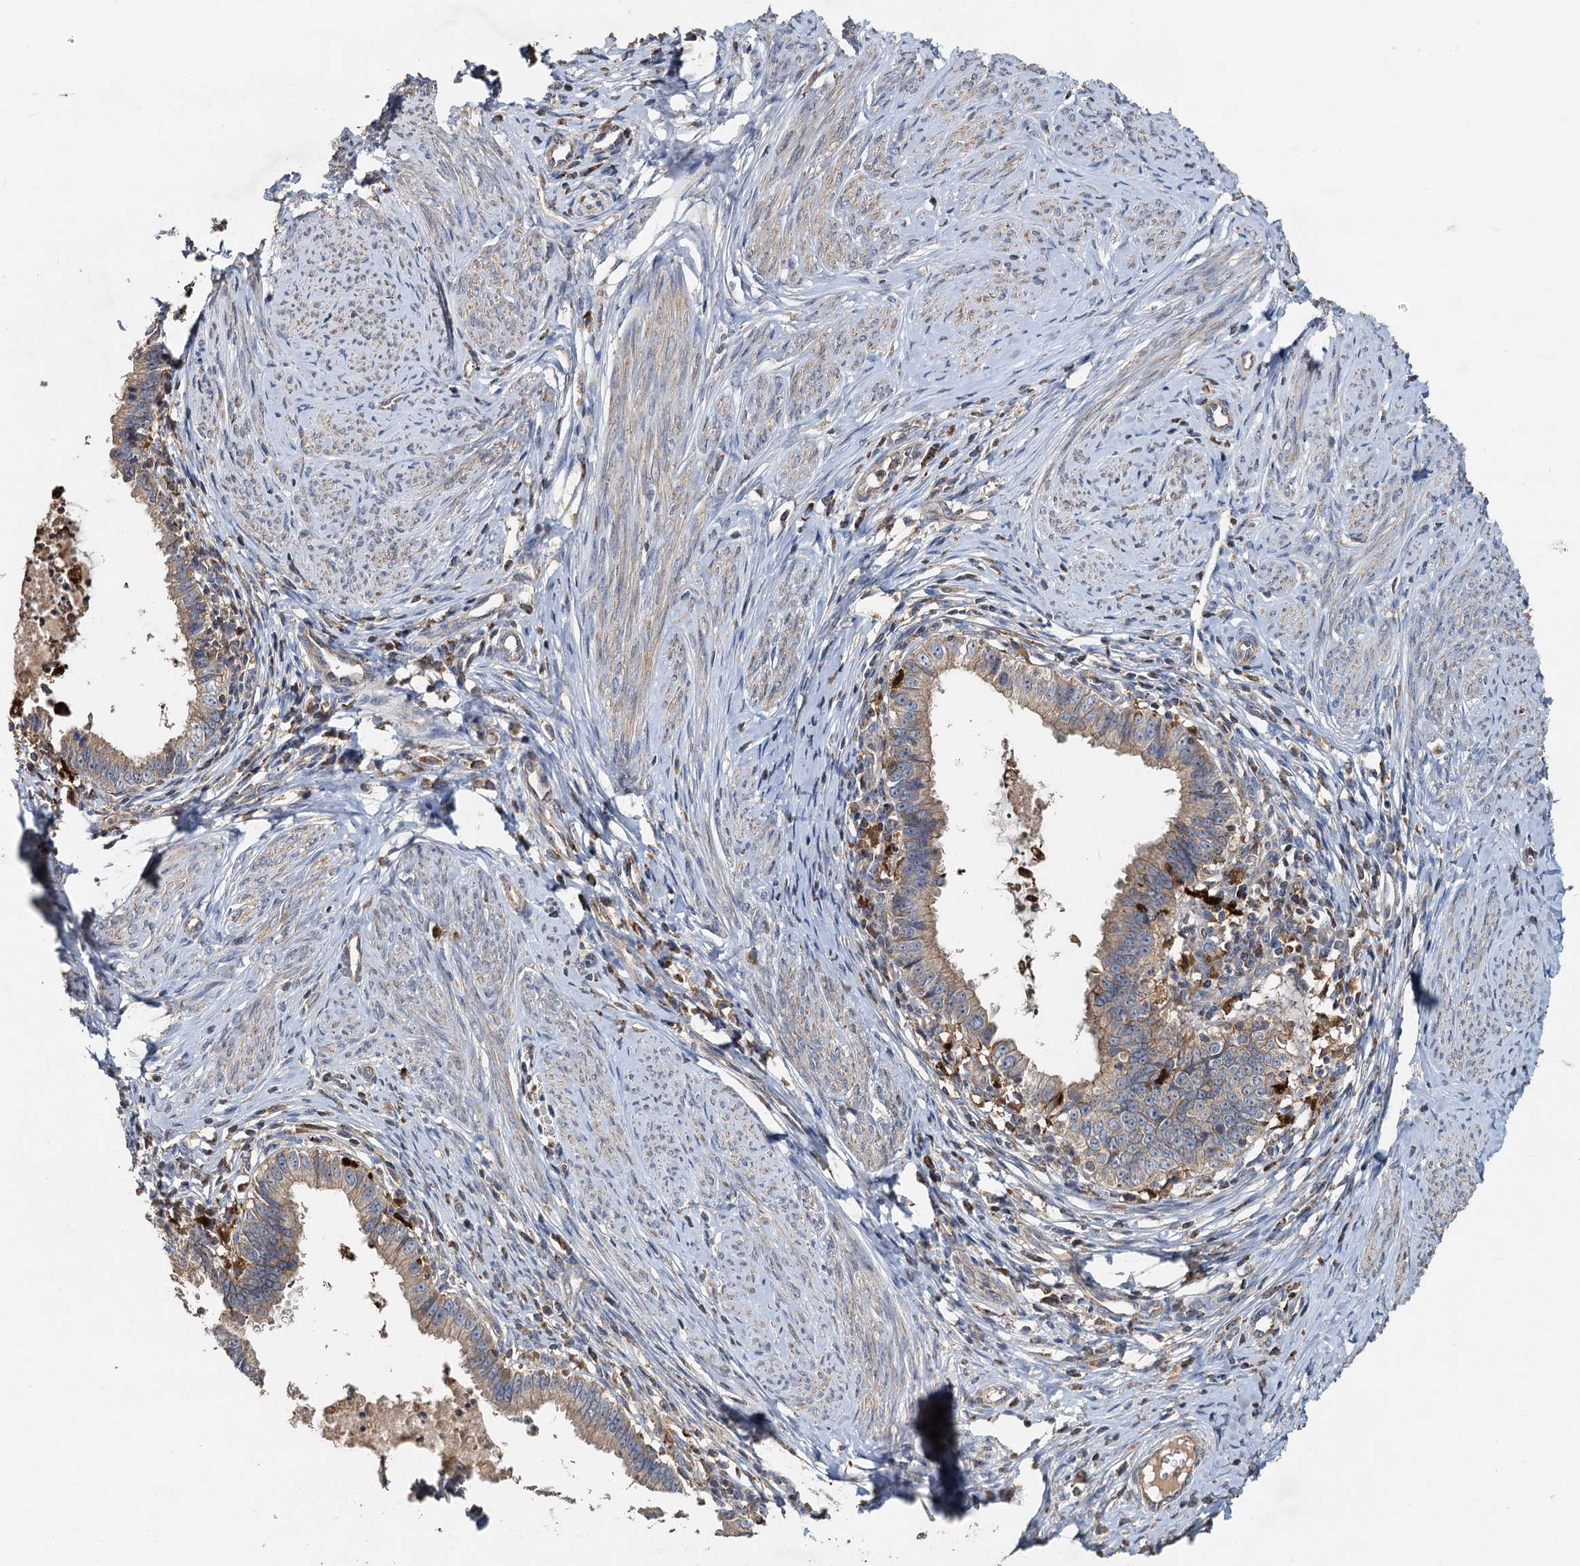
{"staining": {"intensity": "weak", "quantity": ">75%", "location": "cytoplasmic/membranous"}, "tissue": "cervical cancer", "cell_type": "Tumor cells", "image_type": "cancer", "snomed": [{"axis": "morphology", "description": "Adenocarcinoma, NOS"}, {"axis": "topography", "description": "Cervix"}], "caption": "Human cervical cancer (adenocarcinoma) stained with a brown dye reveals weak cytoplasmic/membranous positive expression in approximately >75% of tumor cells.", "gene": "SDS", "patient": {"sex": "female", "age": 36}}